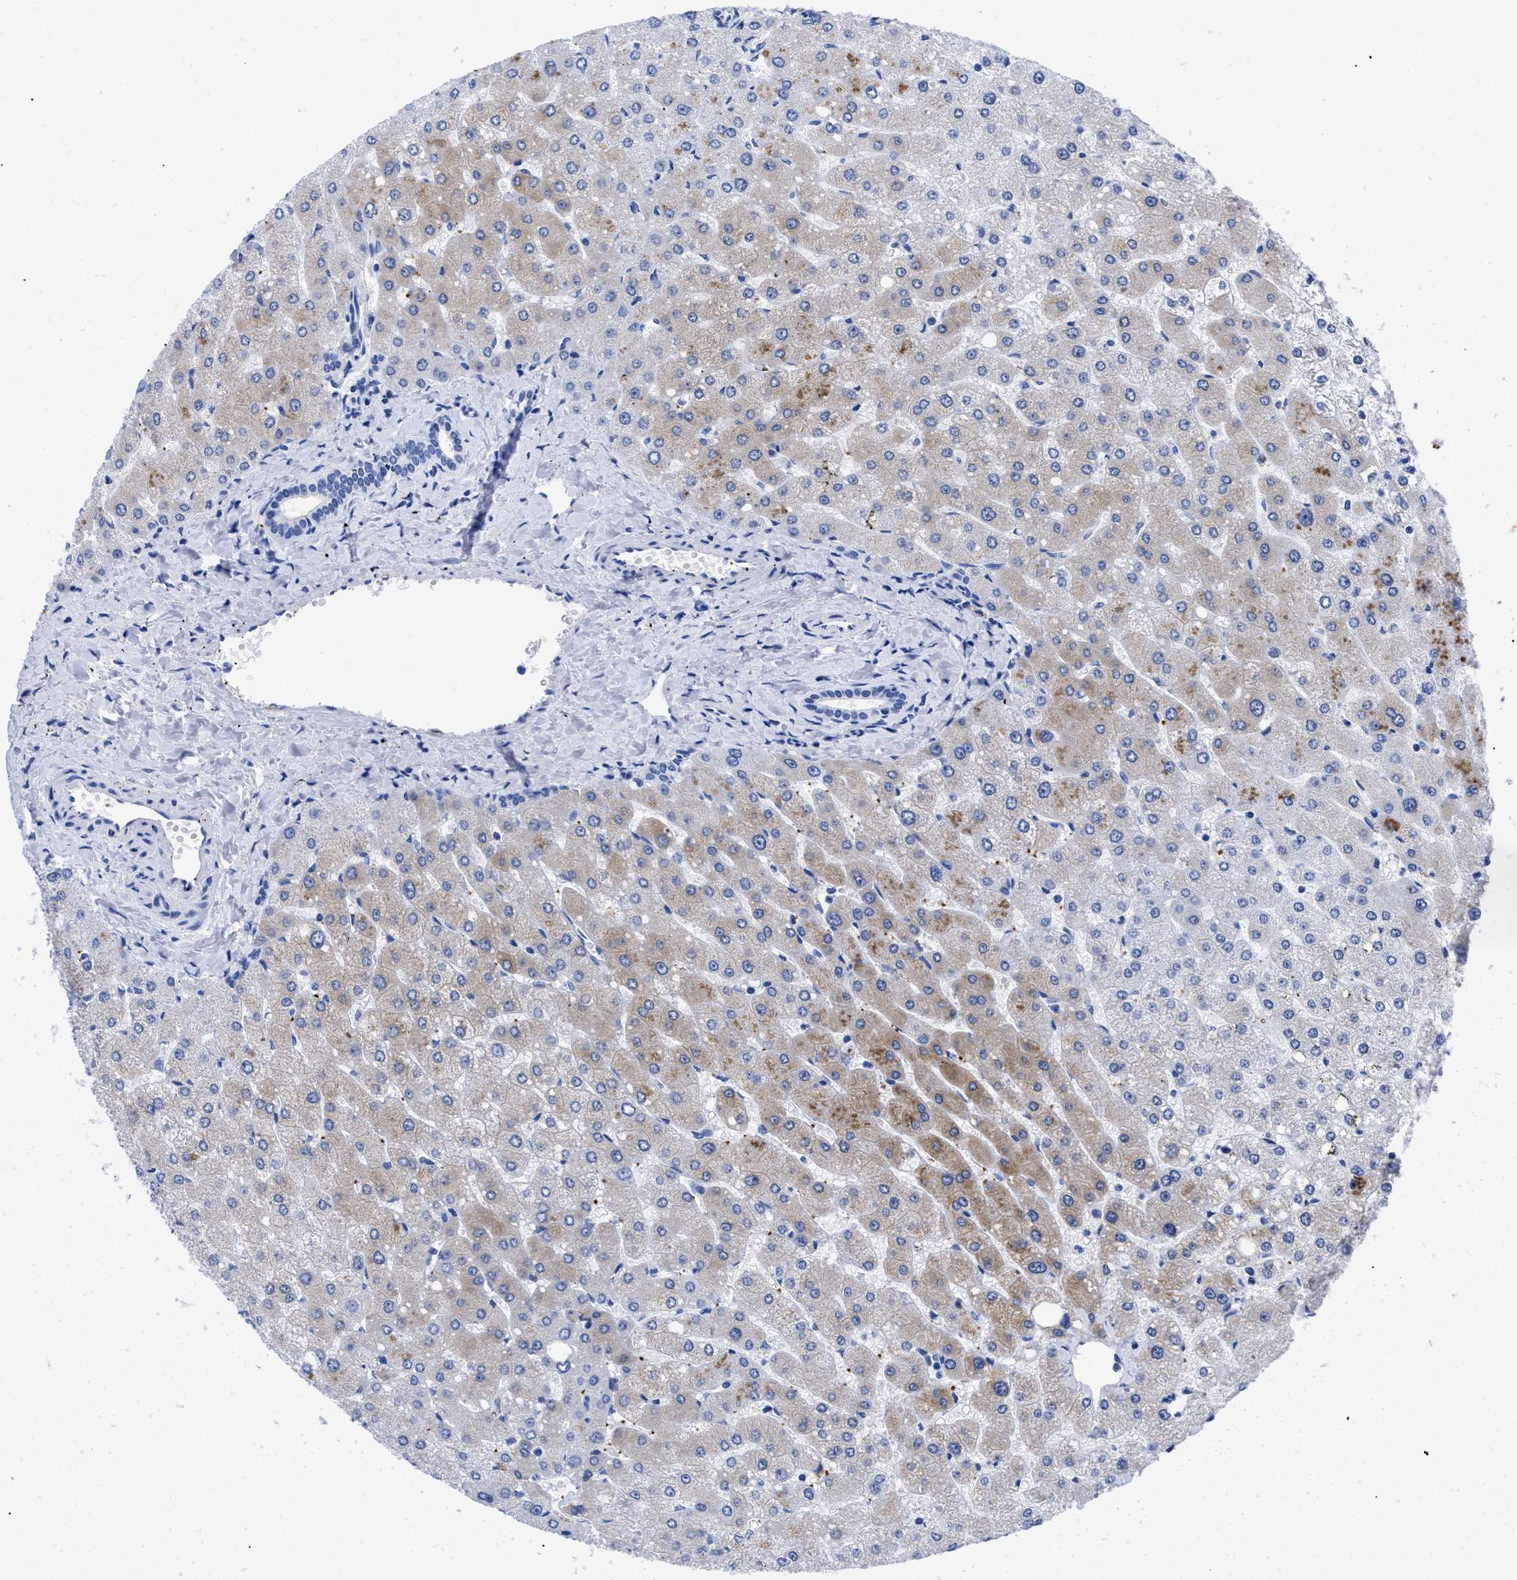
{"staining": {"intensity": "negative", "quantity": "none", "location": "none"}, "tissue": "liver", "cell_type": "Cholangiocytes", "image_type": "normal", "snomed": [{"axis": "morphology", "description": "Normal tissue, NOS"}, {"axis": "topography", "description": "Liver"}], "caption": "Protein analysis of unremarkable liver reveals no significant positivity in cholangiocytes.", "gene": "TREML1", "patient": {"sex": "male", "age": 55}}